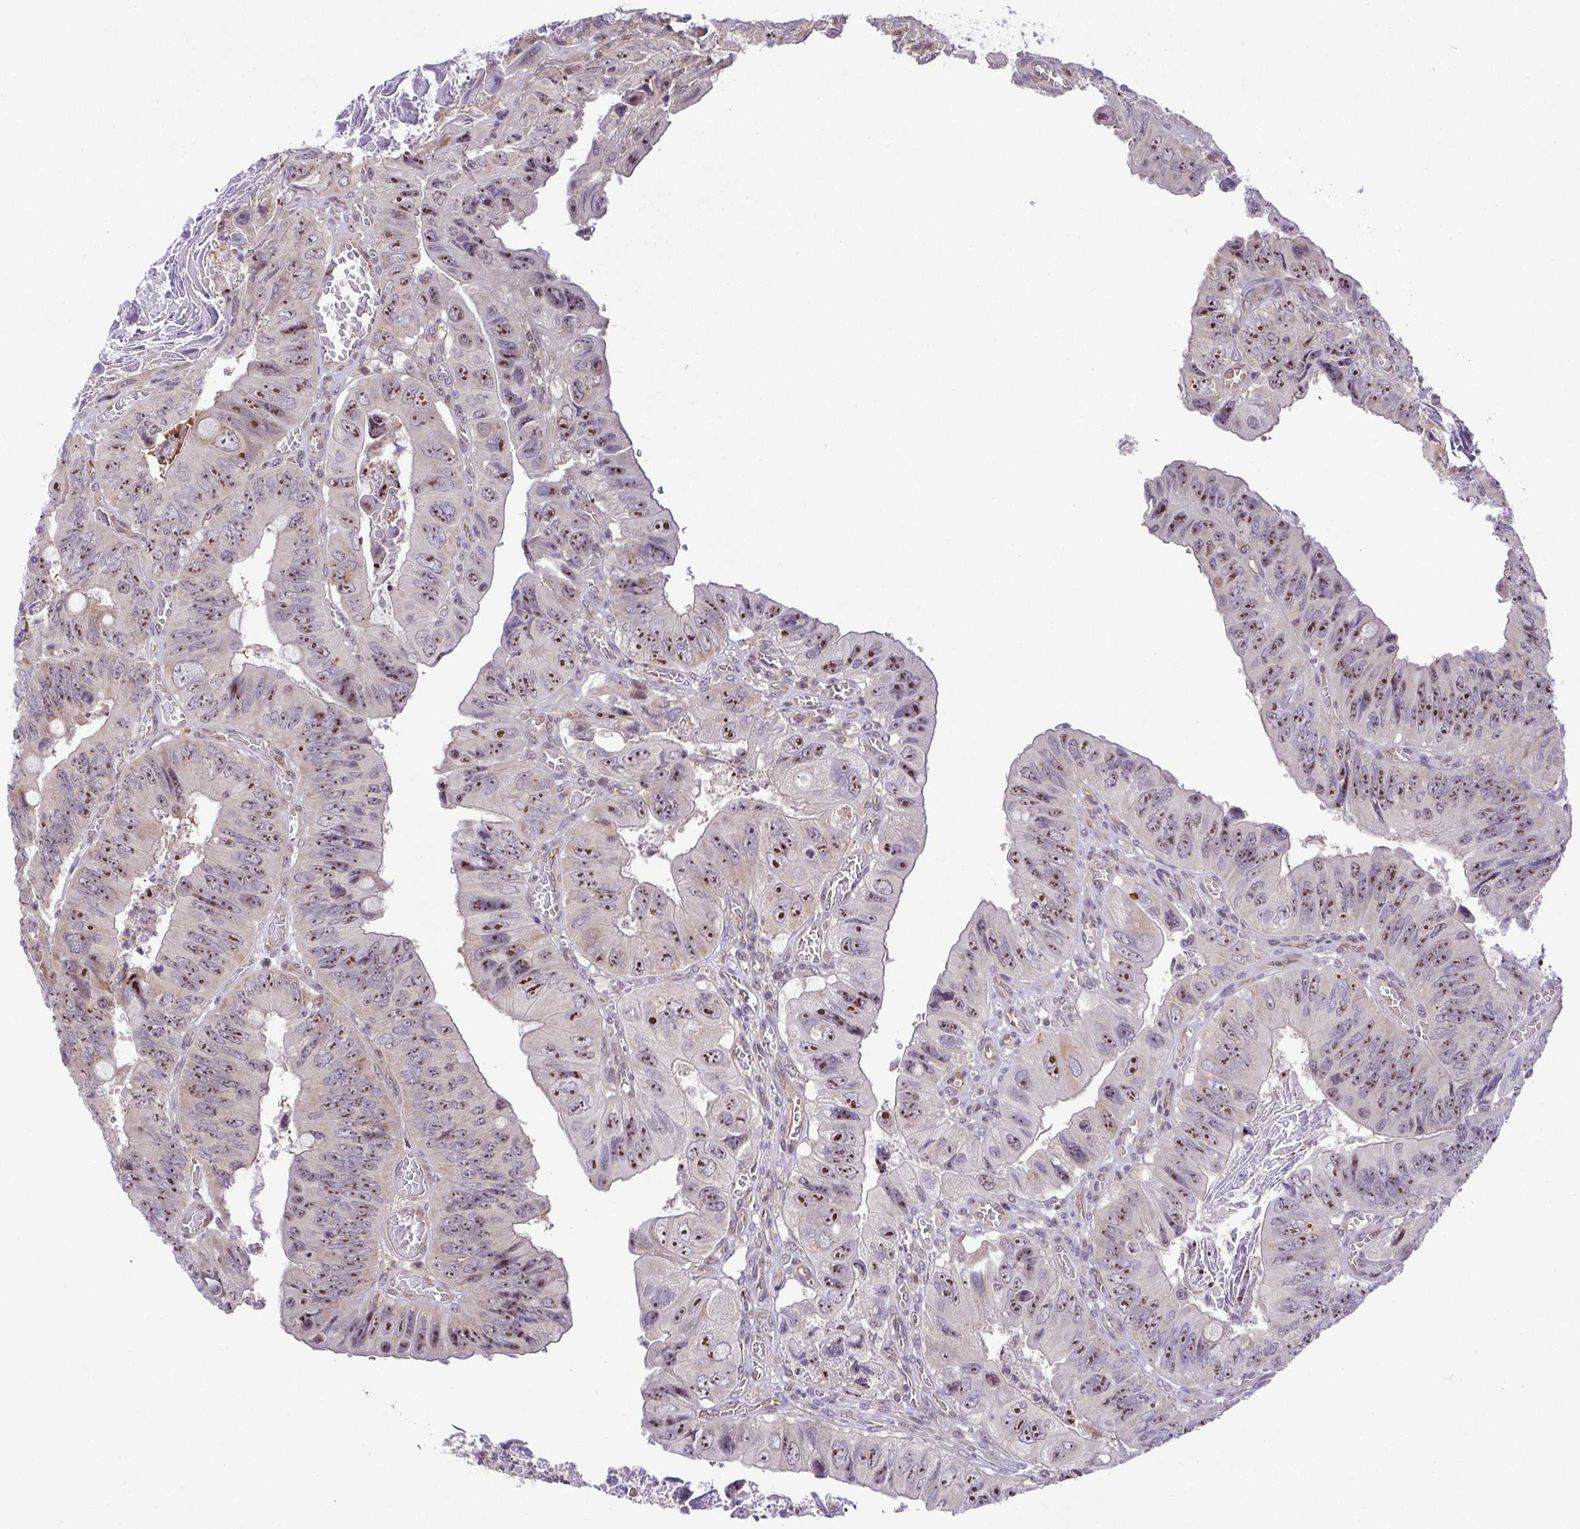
{"staining": {"intensity": "moderate", "quantity": "25%-75%", "location": "nuclear"}, "tissue": "colorectal cancer", "cell_type": "Tumor cells", "image_type": "cancer", "snomed": [{"axis": "morphology", "description": "Adenocarcinoma, NOS"}, {"axis": "topography", "description": "Colon"}], "caption": "Adenocarcinoma (colorectal) stained with DAB immunohistochemistry demonstrates medium levels of moderate nuclear positivity in approximately 25%-75% of tumor cells. Immunohistochemistry stains the protein in brown and the nuclei are stained blue.", "gene": "RSL24D1", "patient": {"sex": "female", "age": 84}}